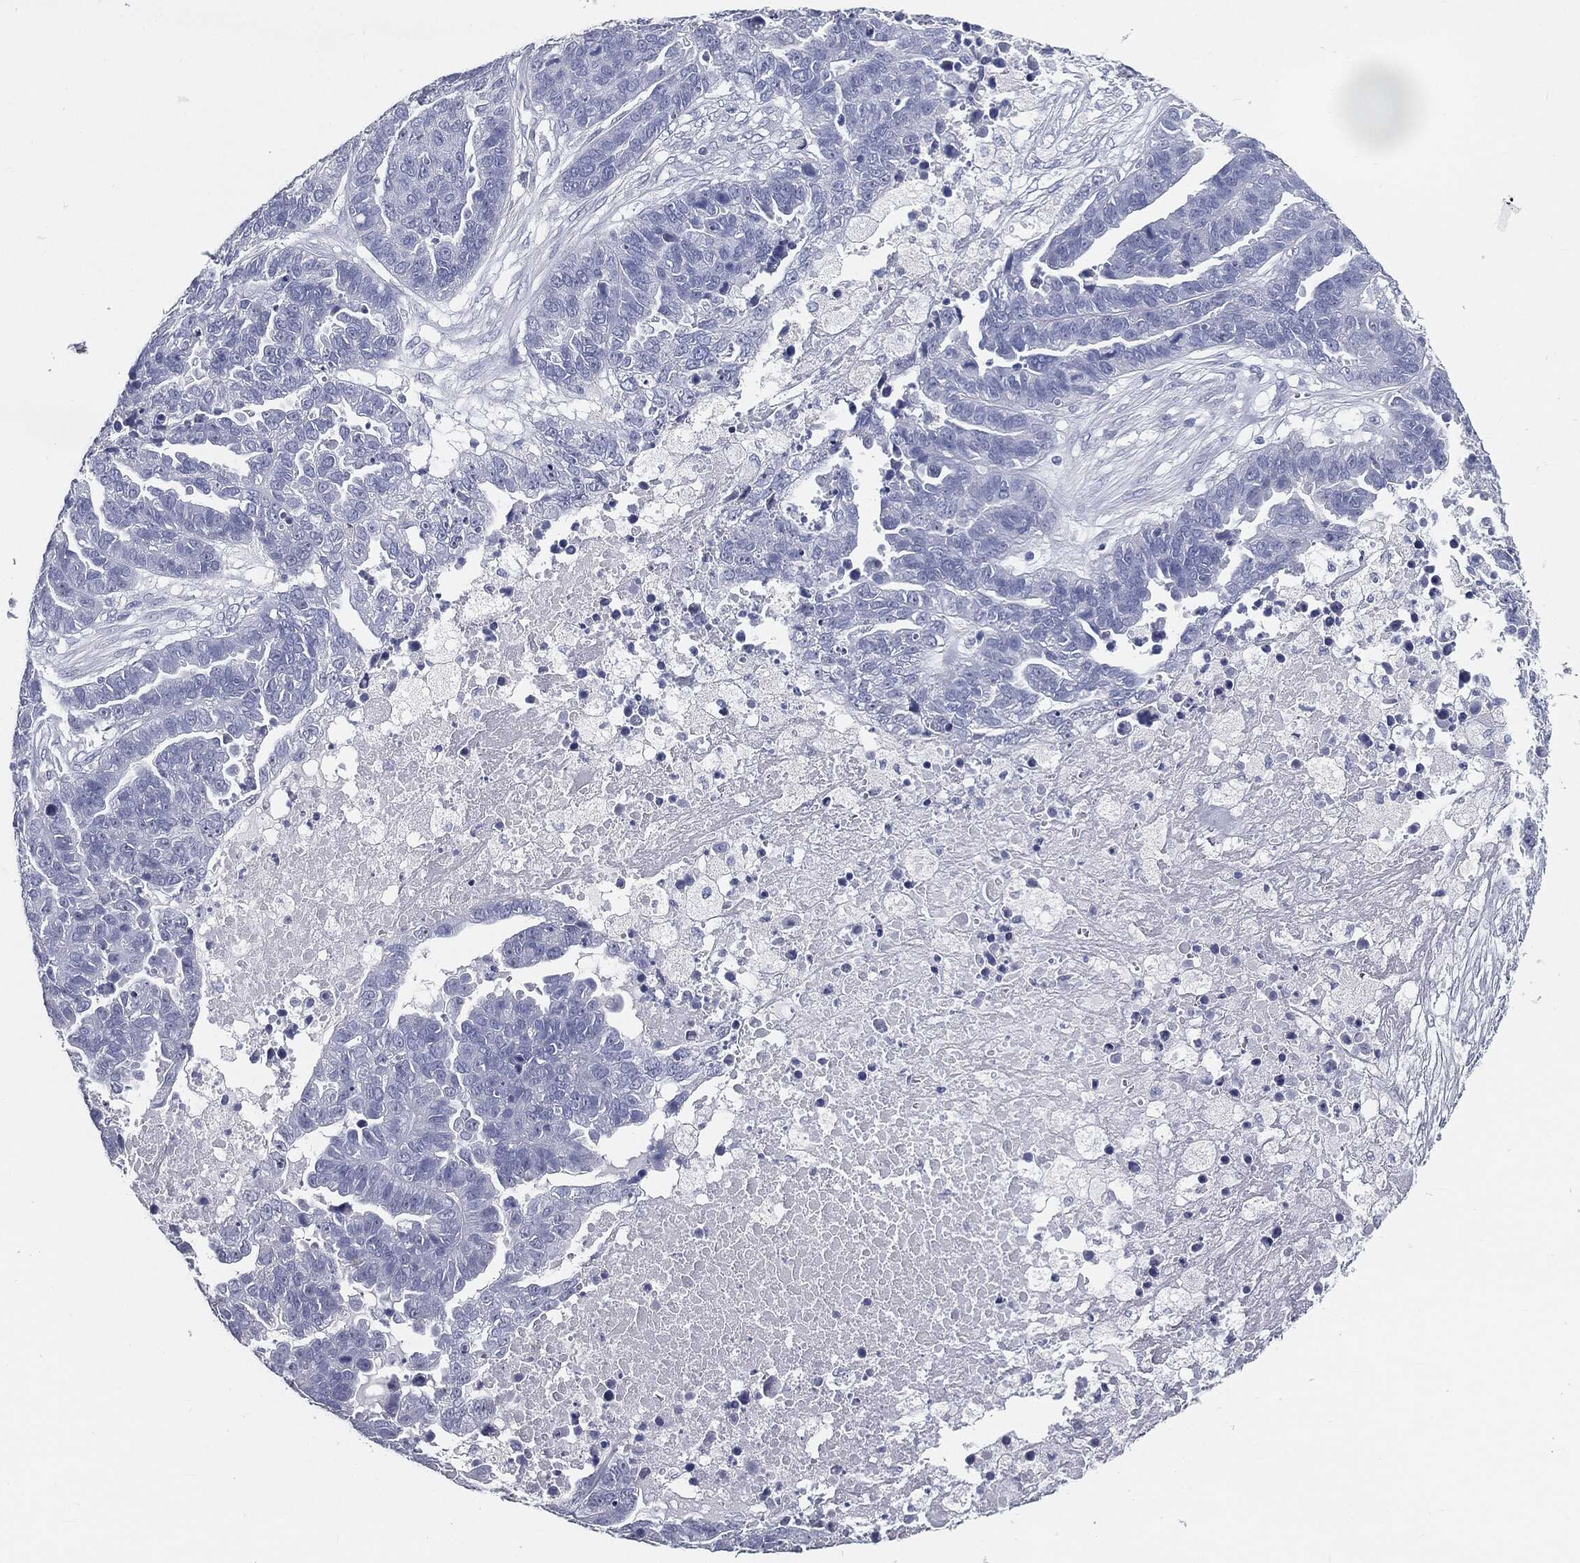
{"staining": {"intensity": "negative", "quantity": "none", "location": "none"}, "tissue": "ovarian cancer", "cell_type": "Tumor cells", "image_type": "cancer", "snomed": [{"axis": "morphology", "description": "Cystadenocarcinoma, serous, NOS"}, {"axis": "topography", "description": "Ovary"}], "caption": "Immunohistochemistry image of neoplastic tissue: ovarian cancer stained with DAB (3,3'-diaminobenzidine) displays no significant protein positivity in tumor cells. (DAB immunohistochemistry (IHC), high magnification).", "gene": "CUZD1", "patient": {"sex": "female", "age": 87}}